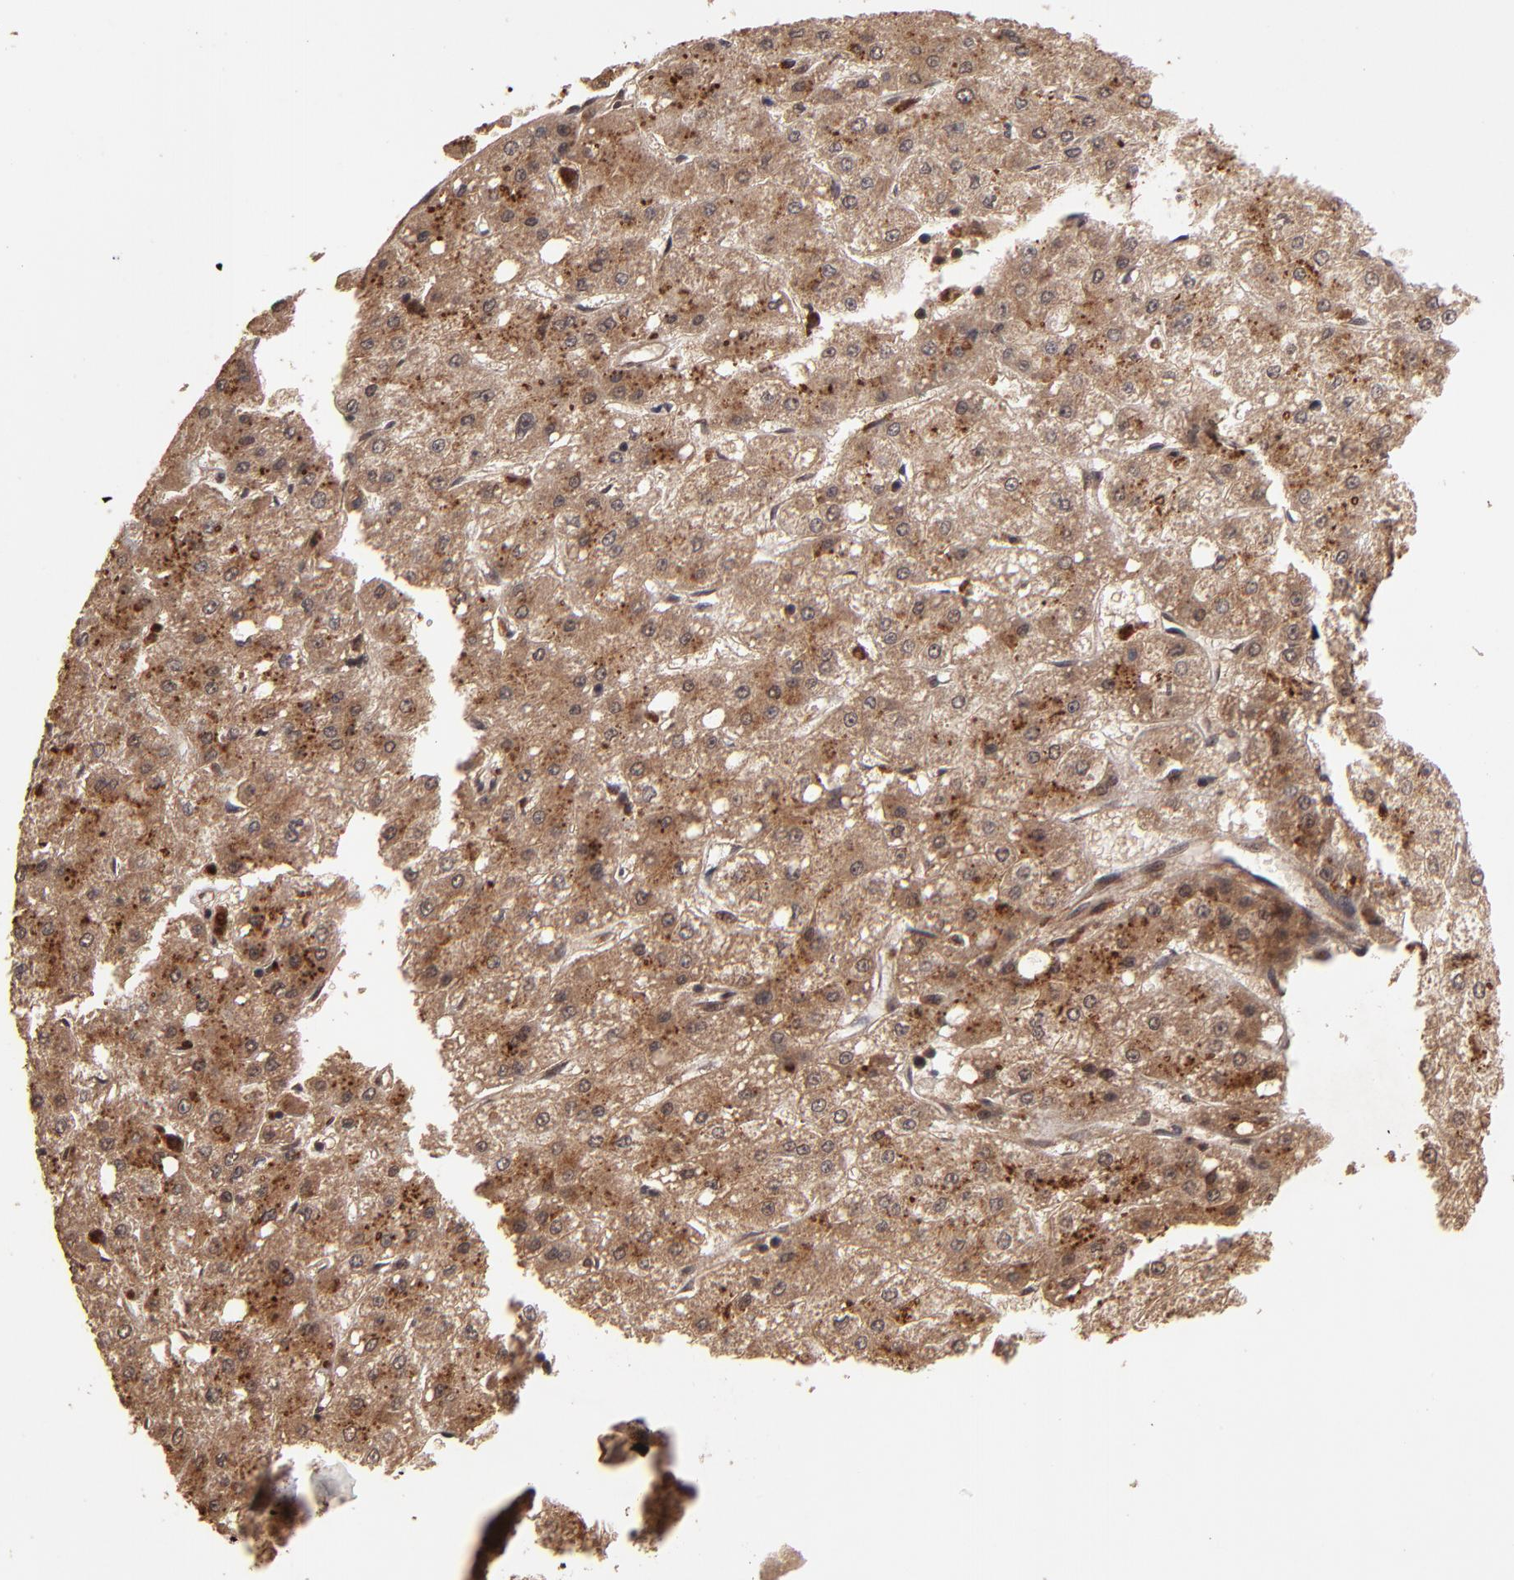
{"staining": {"intensity": "strong", "quantity": ">75%", "location": "cytoplasmic/membranous"}, "tissue": "liver cancer", "cell_type": "Tumor cells", "image_type": "cancer", "snomed": [{"axis": "morphology", "description": "Carcinoma, Hepatocellular, NOS"}, {"axis": "topography", "description": "Liver"}], "caption": "Strong cytoplasmic/membranous staining for a protein is seen in about >75% of tumor cells of hepatocellular carcinoma (liver) using immunohistochemistry (IHC).", "gene": "NFE2L2", "patient": {"sex": "female", "age": 52}}